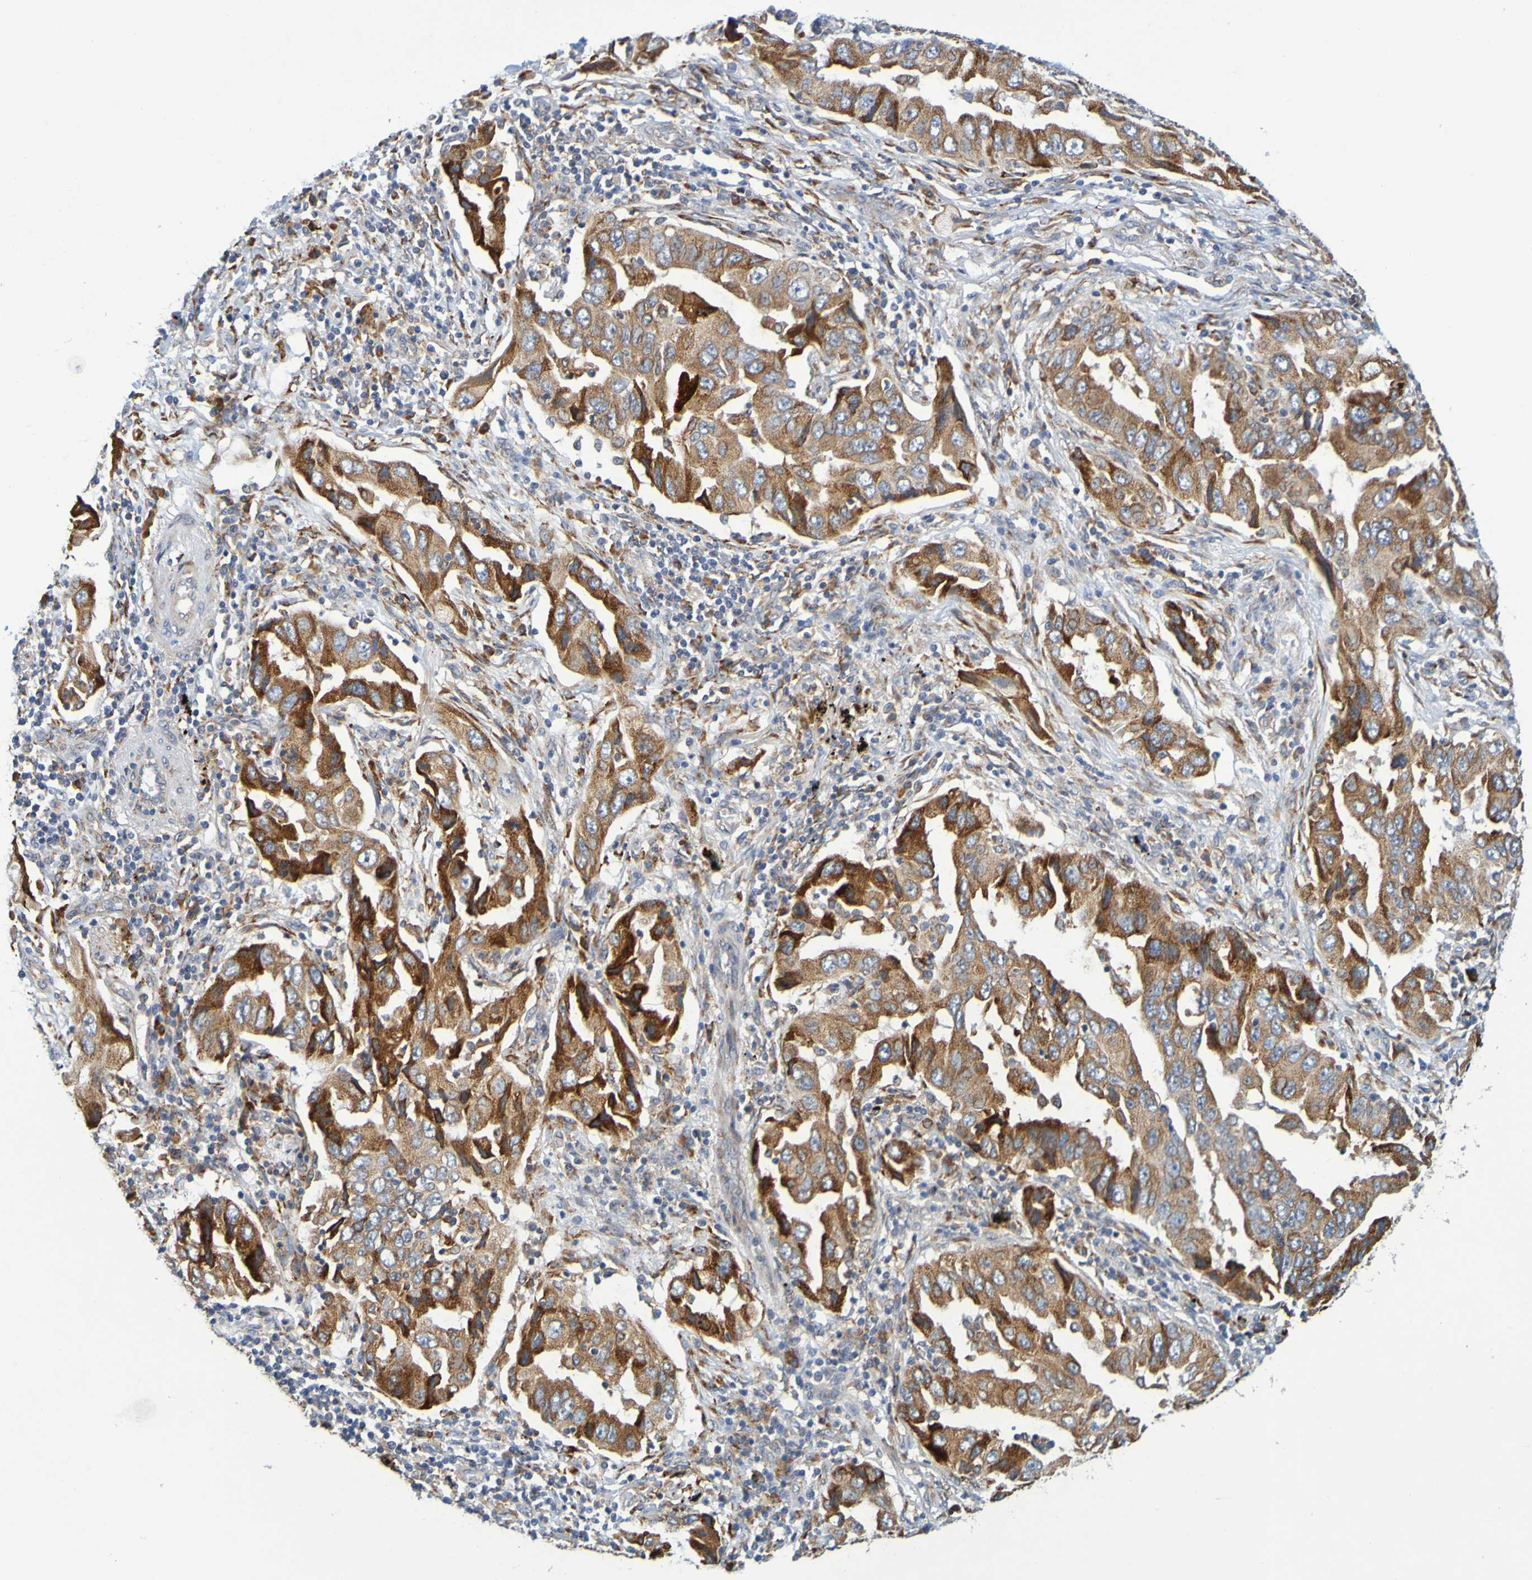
{"staining": {"intensity": "strong", "quantity": "25%-75%", "location": "cytoplasmic/membranous"}, "tissue": "lung cancer", "cell_type": "Tumor cells", "image_type": "cancer", "snomed": [{"axis": "morphology", "description": "Adenocarcinoma, NOS"}, {"axis": "topography", "description": "Lung"}], "caption": "Adenocarcinoma (lung) stained with a protein marker exhibits strong staining in tumor cells.", "gene": "SIL1", "patient": {"sex": "female", "age": 65}}